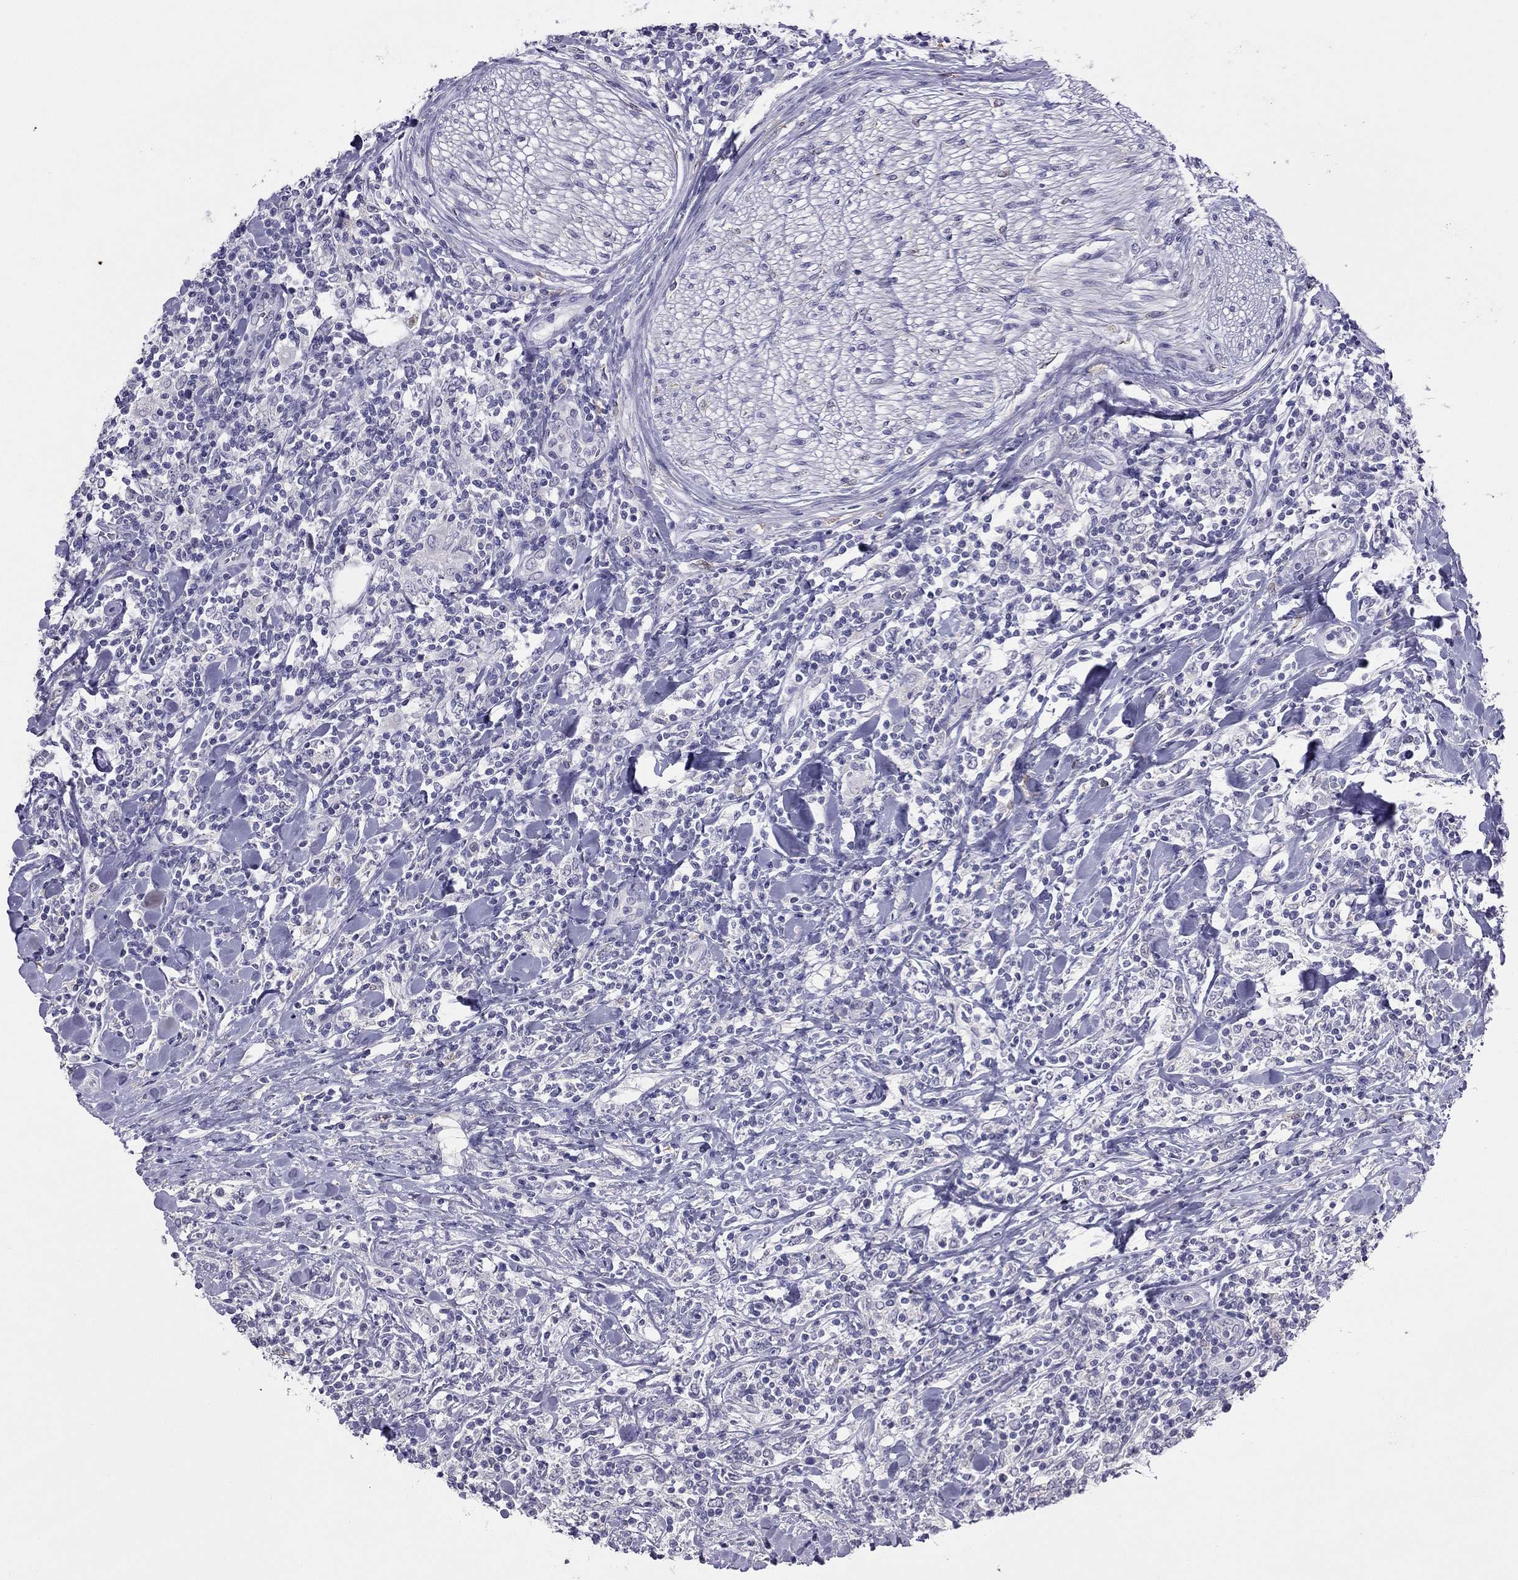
{"staining": {"intensity": "negative", "quantity": "none", "location": "none"}, "tissue": "lymphoma", "cell_type": "Tumor cells", "image_type": "cancer", "snomed": [{"axis": "morphology", "description": "Malignant lymphoma, non-Hodgkin's type, High grade"}, {"axis": "topography", "description": "Lymph node"}], "caption": "Immunohistochemical staining of human high-grade malignant lymphoma, non-Hodgkin's type displays no significant positivity in tumor cells.", "gene": "PPP1R3A", "patient": {"sex": "female", "age": 84}}